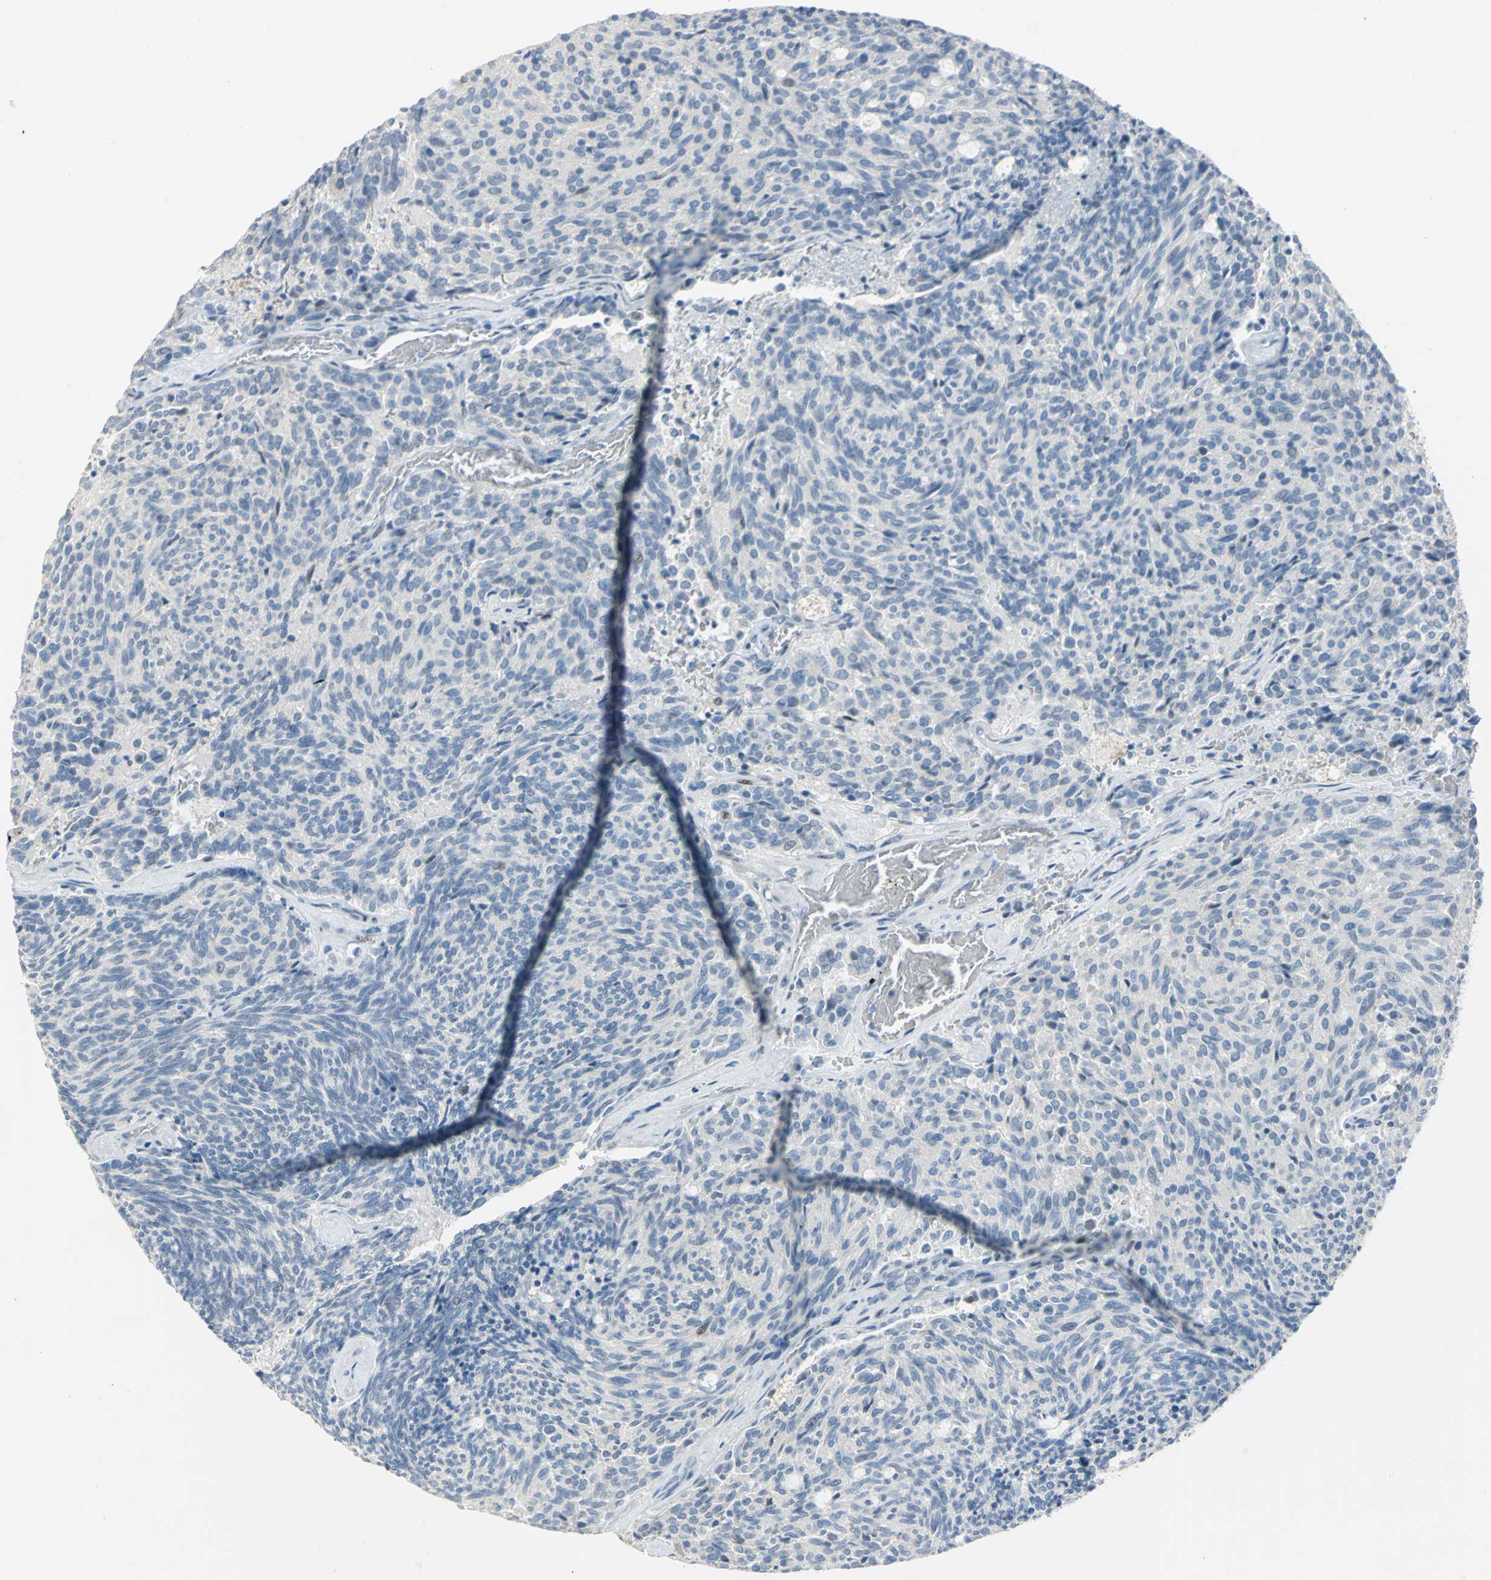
{"staining": {"intensity": "negative", "quantity": "none", "location": "none"}, "tissue": "carcinoid", "cell_type": "Tumor cells", "image_type": "cancer", "snomed": [{"axis": "morphology", "description": "Carcinoid, malignant, NOS"}, {"axis": "topography", "description": "Pancreas"}], "caption": "Micrograph shows no significant protein expression in tumor cells of carcinoid.", "gene": "NAB2", "patient": {"sex": "female", "age": 54}}